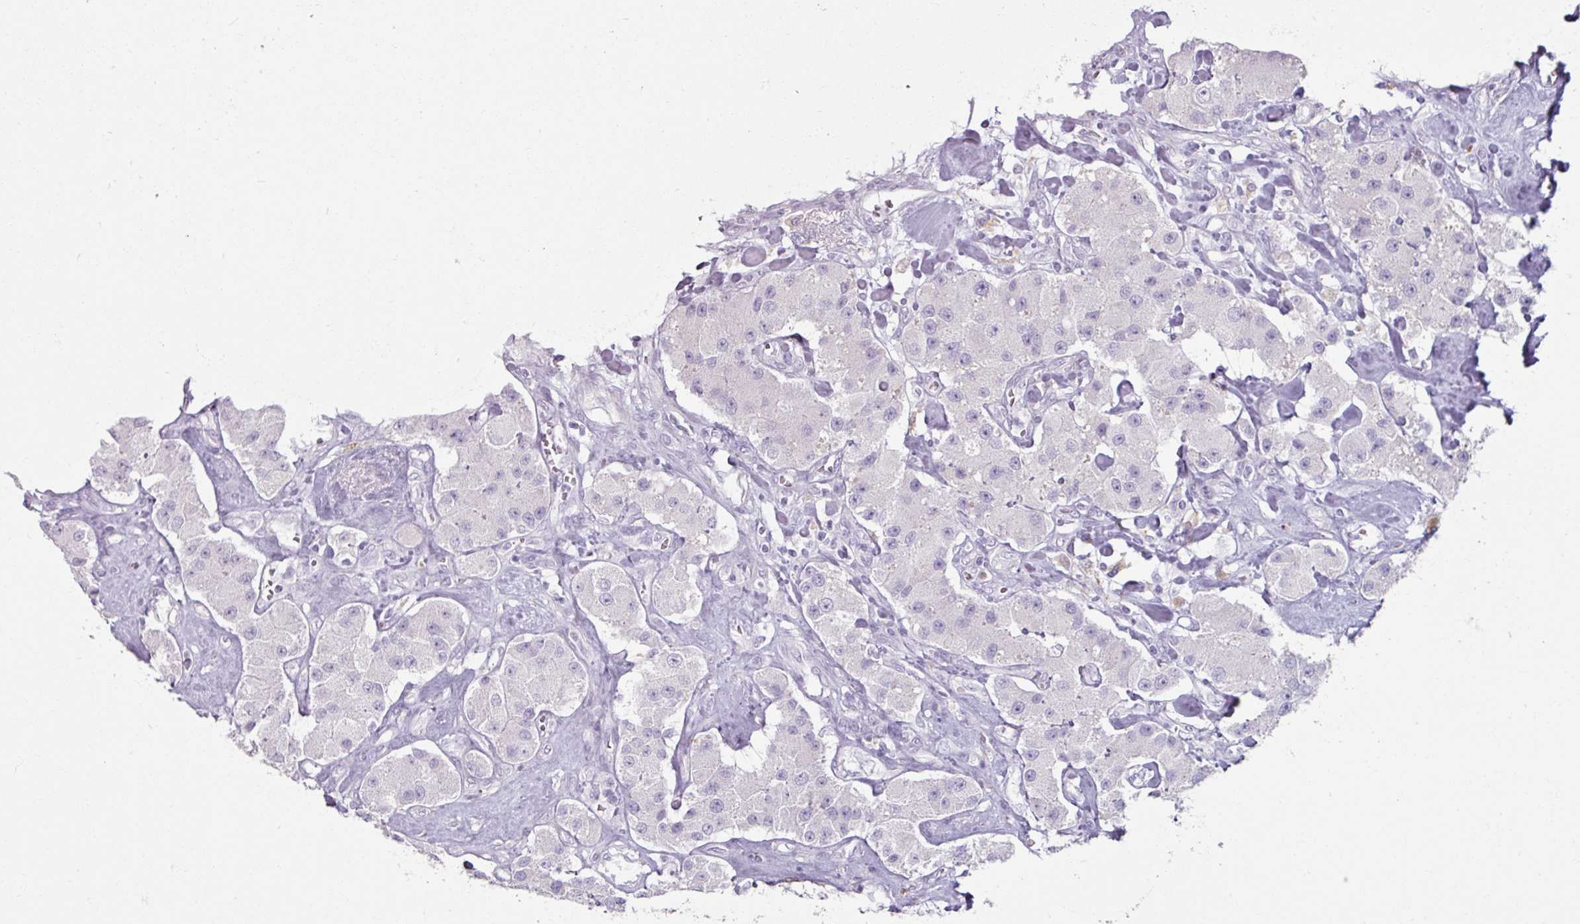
{"staining": {"intensity": "negative", "quantity": "none", "location": "none"}, "tissue": "carcinoid", "cell_type": "Tumor cells", "image_type": "cancer", "snomed": [{"axis": "morphology", "description": "Carcinoid, malignant, NOS"}, {"axis": "topography", "description": "Pancreas"}], "caption": "Image shows no significant protein positivity in tumor cells of carcinoid. (Brightfield microscopy of DAB (3,3'-diaminobenzidine) immunohistochemistry at high magnification).", "gene": "SLC27A5", "patient": {"sex": "male", "age": 41}}